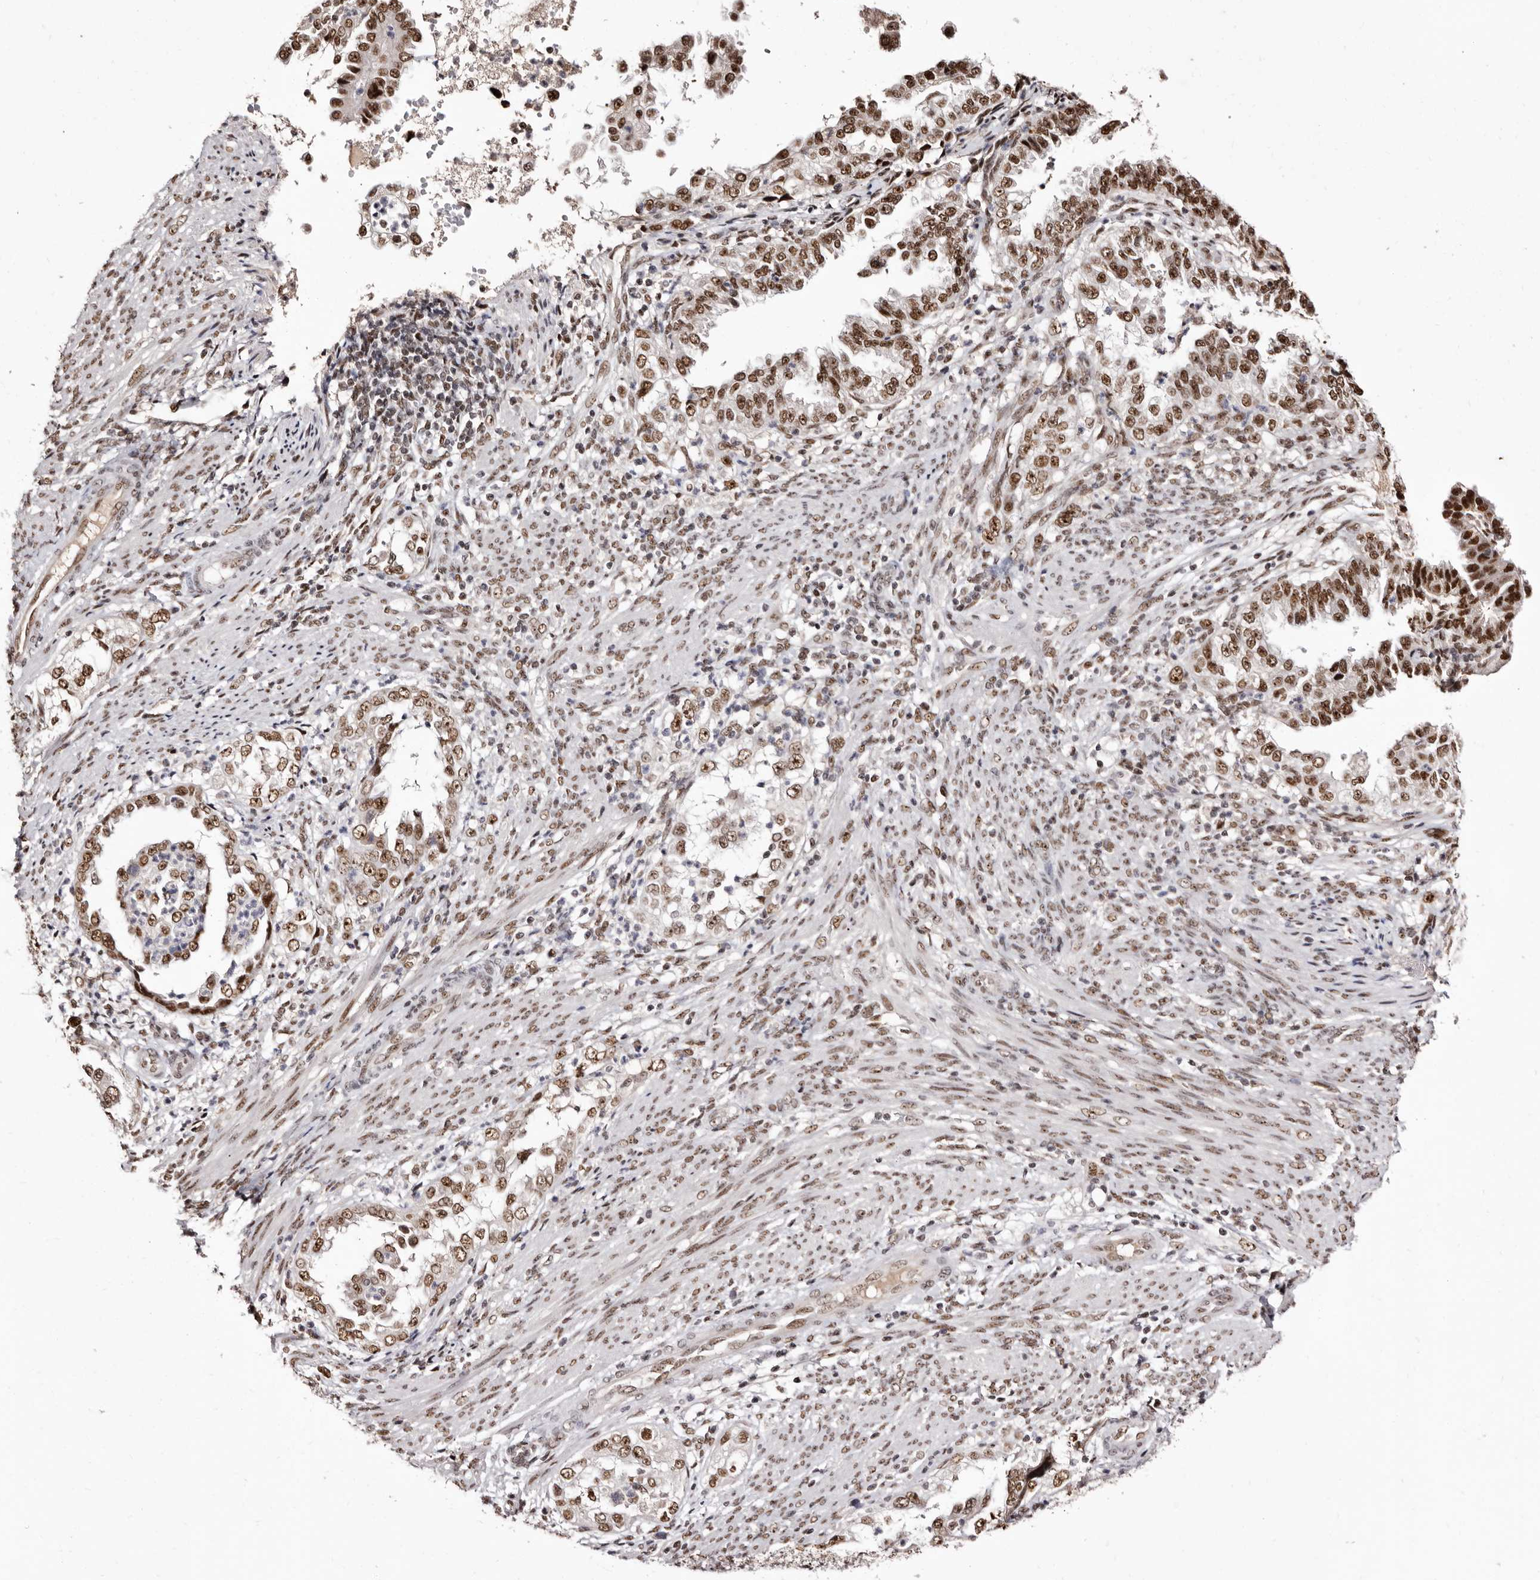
{"staining": {"intensity": "moderate", "quantity": ">75%", "location": "nuclear"}, "tissue": "endometrial cancer", "cell_type": "Tumor cells", "image_type": "cancer", "snomed": [{"axis": "morphology", "description": "Adenocarcinoma, NOS"}, {"axis": "topography", "description": "Endometrium"}], "caption": "Protein expression analysis of human adenocarcinoma (endometrial) reveals moderate nuclear positivity in approximately >75% of tumor cells.", "gene": "ANAPC11", "patient": {"sex": "female", "age": 85}}